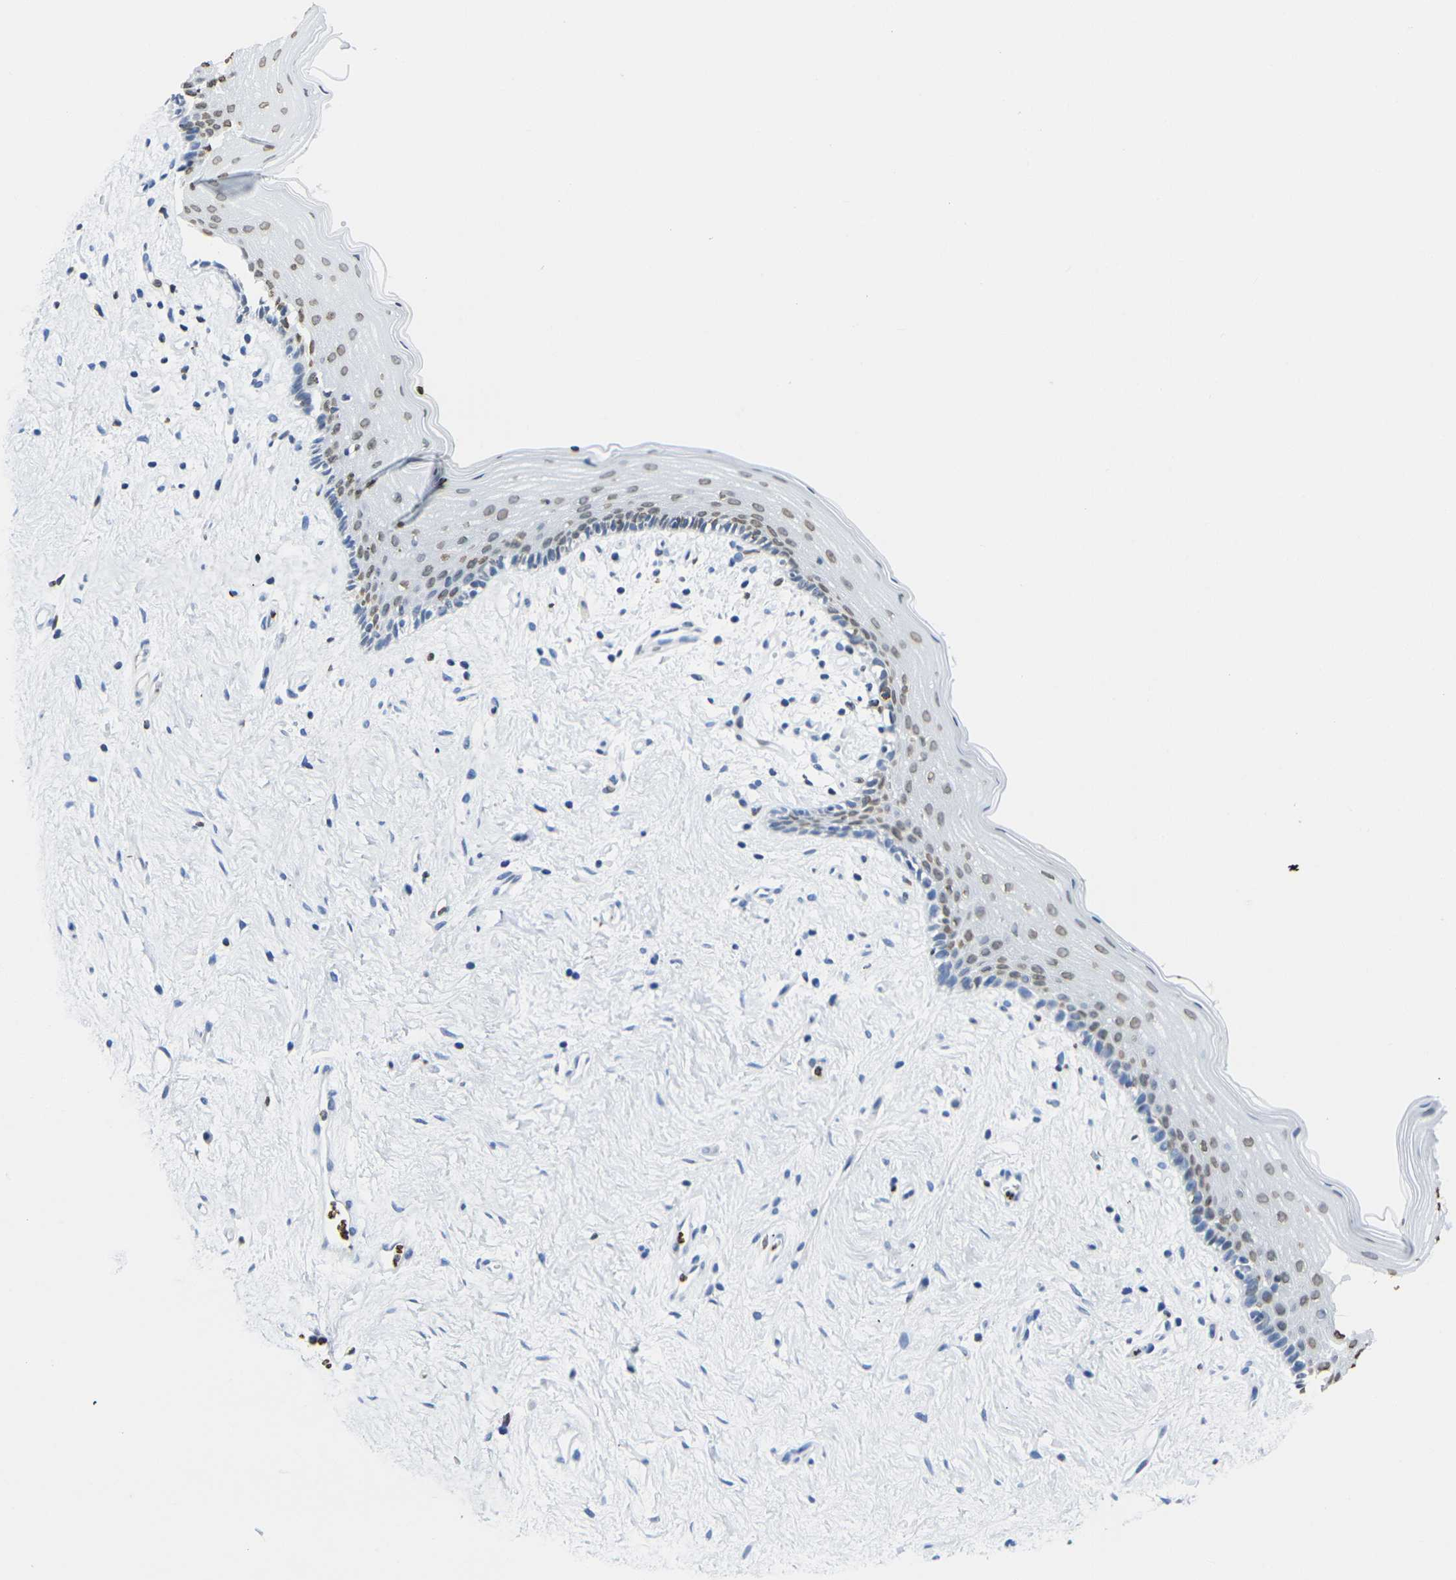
{"staining": {"intensity": "moderate", "quantity": "25%-75%", "location": "nuclear"}, "tissue": "vagina", "cell_type": "Squamous epithelial cells", "image_type": "normal", "snomed": [{"axis": "morphology", "description": "Normal tissue, NOS"}, {"axis": "topography", "description": "Vagina"}], "caption": "Unremarkable vagina reveals moderate nuclear staining in about 25%-75% of squamous epithelial cells.", "gene": "DRAXIN", "patient": {"sex": "female", "age": 44}}